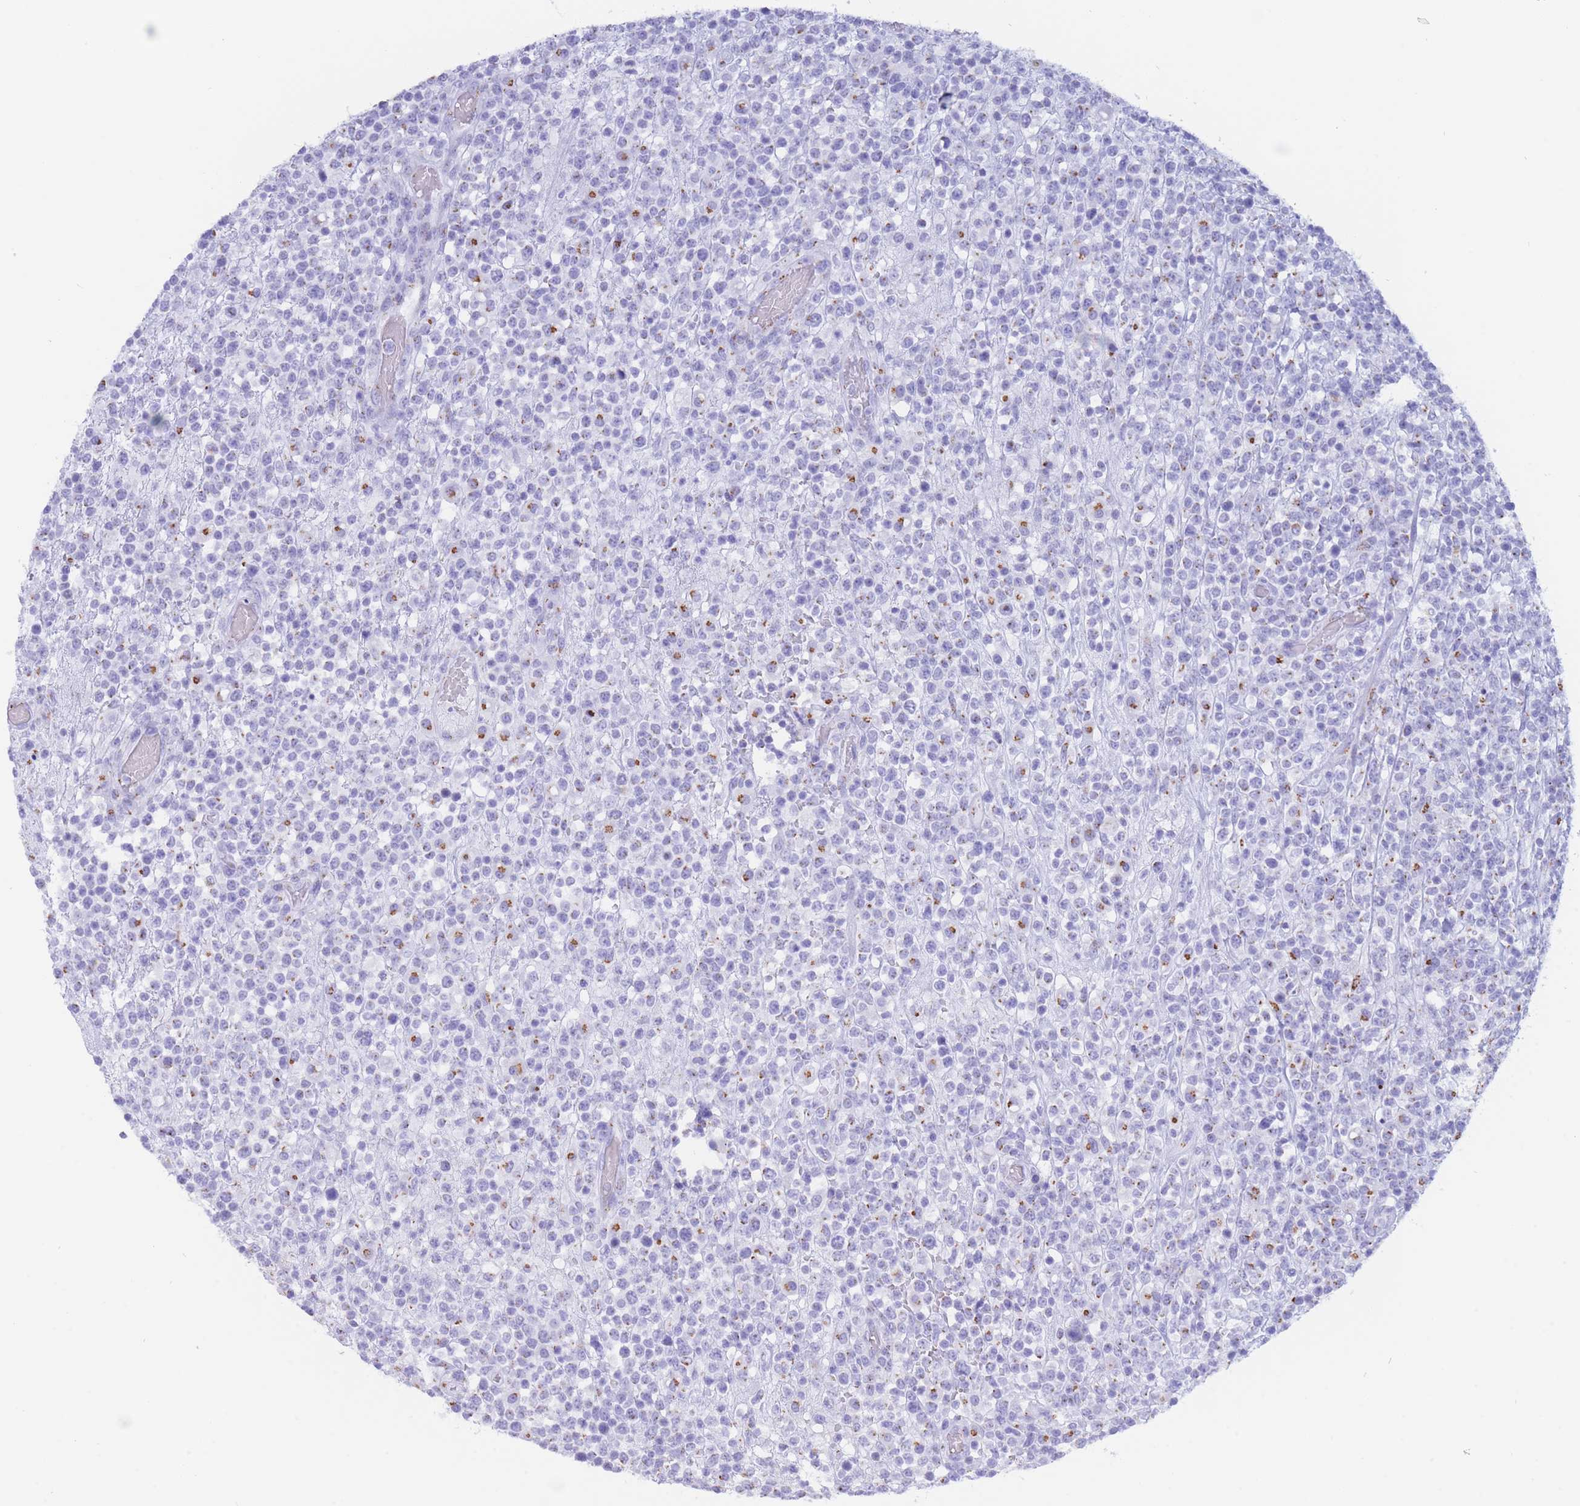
{"staining": {"intensity": "moderate", "quantity": "<25%", "location": "cytoplasmic/membranous"}, "tissue": "lymphoma", "cell_type": "Tumor cells", "image_type": "cancer", "snomed": [{"axis": "morphology", "description": "Malignant lymphoma, non-Hodgkin's type, High grade"}, {"axis": "topography", "description": "Colon"}], "caption": "This photomicrograph displays IHC staining of high-grade malignant lymphoma, non-Hodgkin's type, with low moderate cytoplasmic/membranous expression in approximately <25% of tumor cells.", "gene": "FAM3C", "patient": {"sex": "female", "age": 53}}